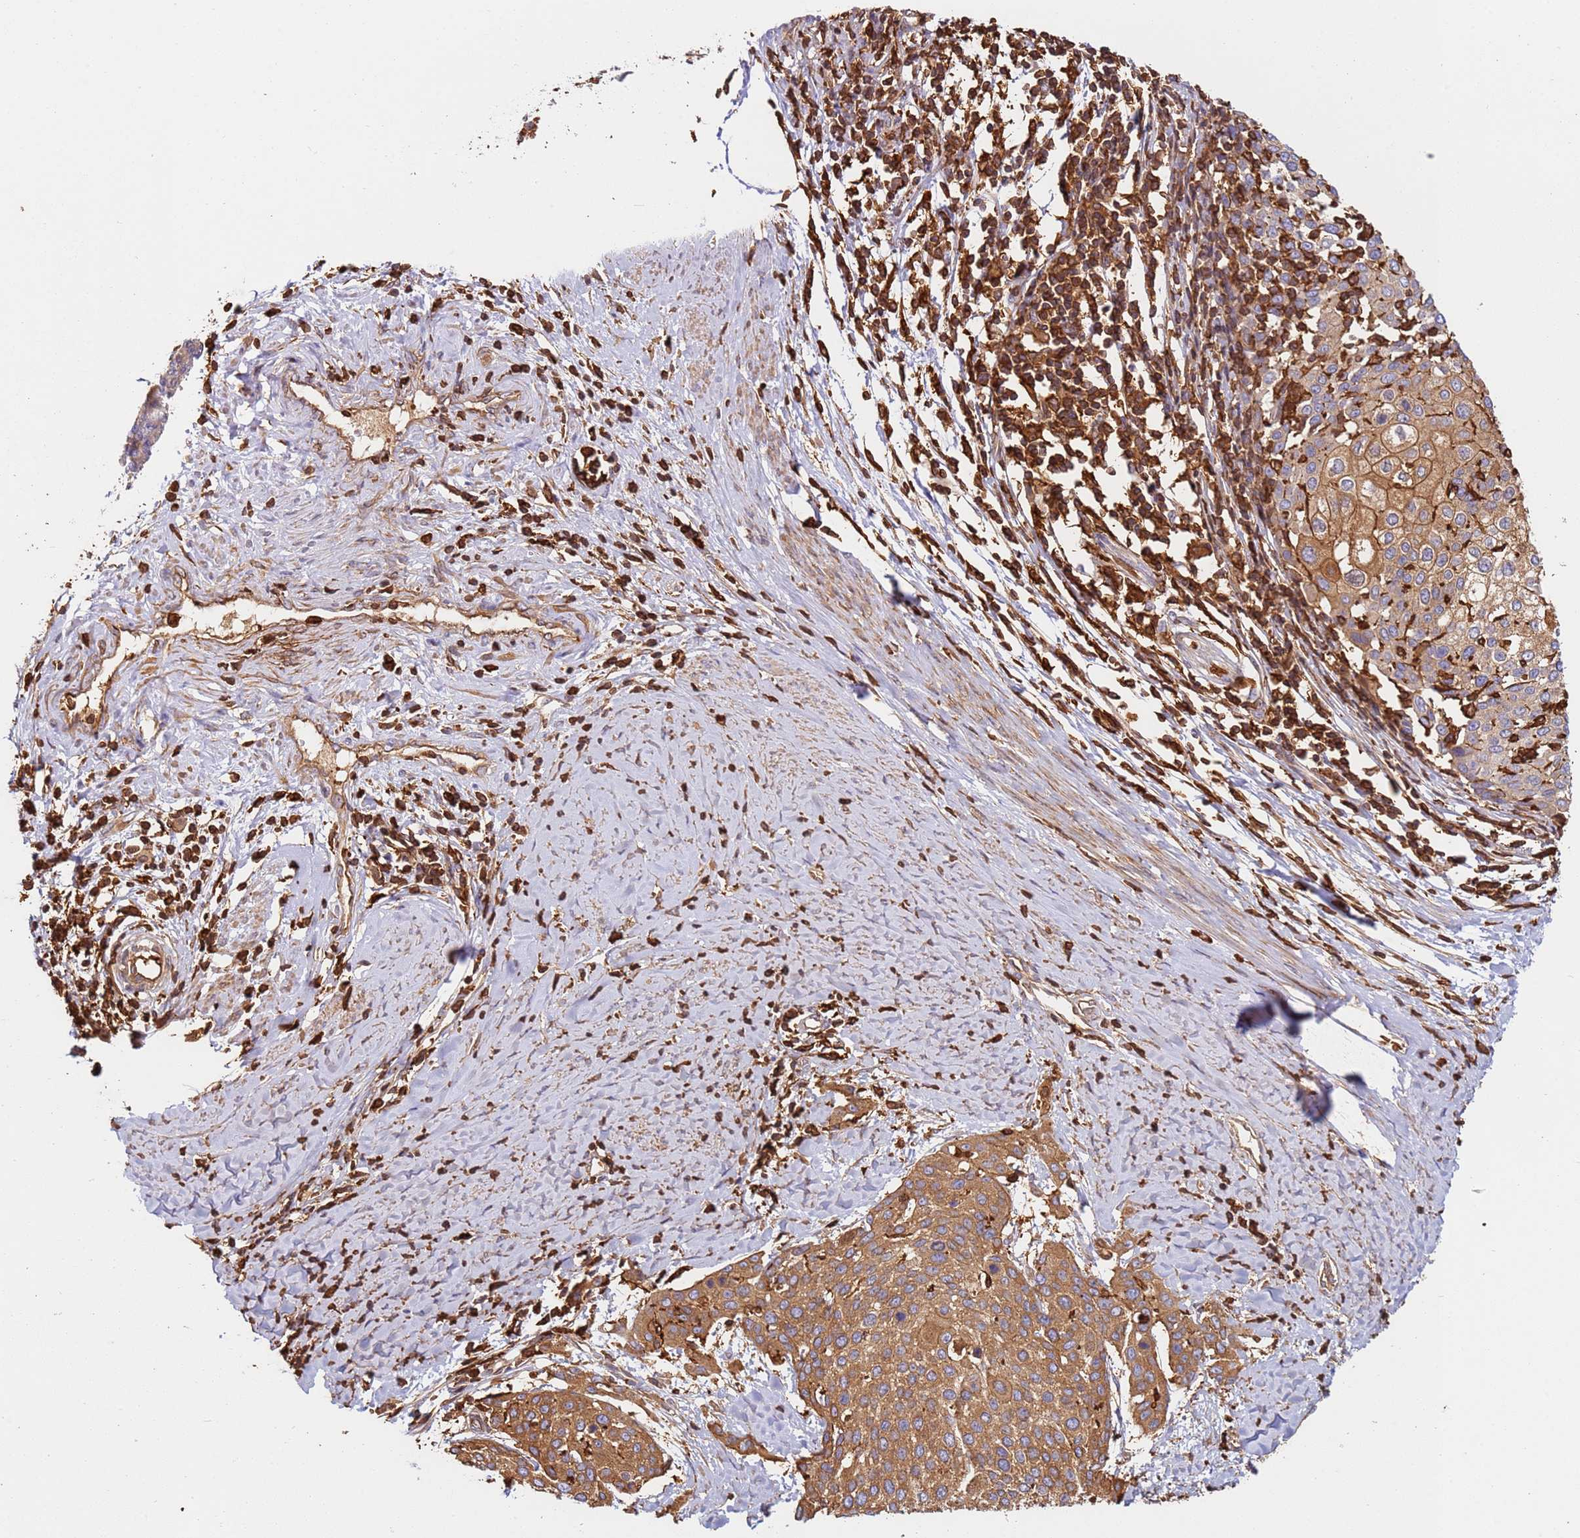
{"staining": {"intensity": "moderate", "quantity": ">75%", "location": "cytoplasmic/membranous"}, "tissue": "cervical cancer", "cell_type": "Tumor cells", "image_type": "cancer", "snomed": [{"axis": "morphology", "description": "Squamous cell carcinoma, NOS"}, {"axis": "topography", "description": "Cervix"}], "caption": "Cervical squamous cell carcinoma stained for a protein (brown) demonstrates moderate cytoplasmic/membranous positive positivity in about >75% of tumor cells.", "gene": "OR6P1", "patient": {"sex": "female", "age": 44}}